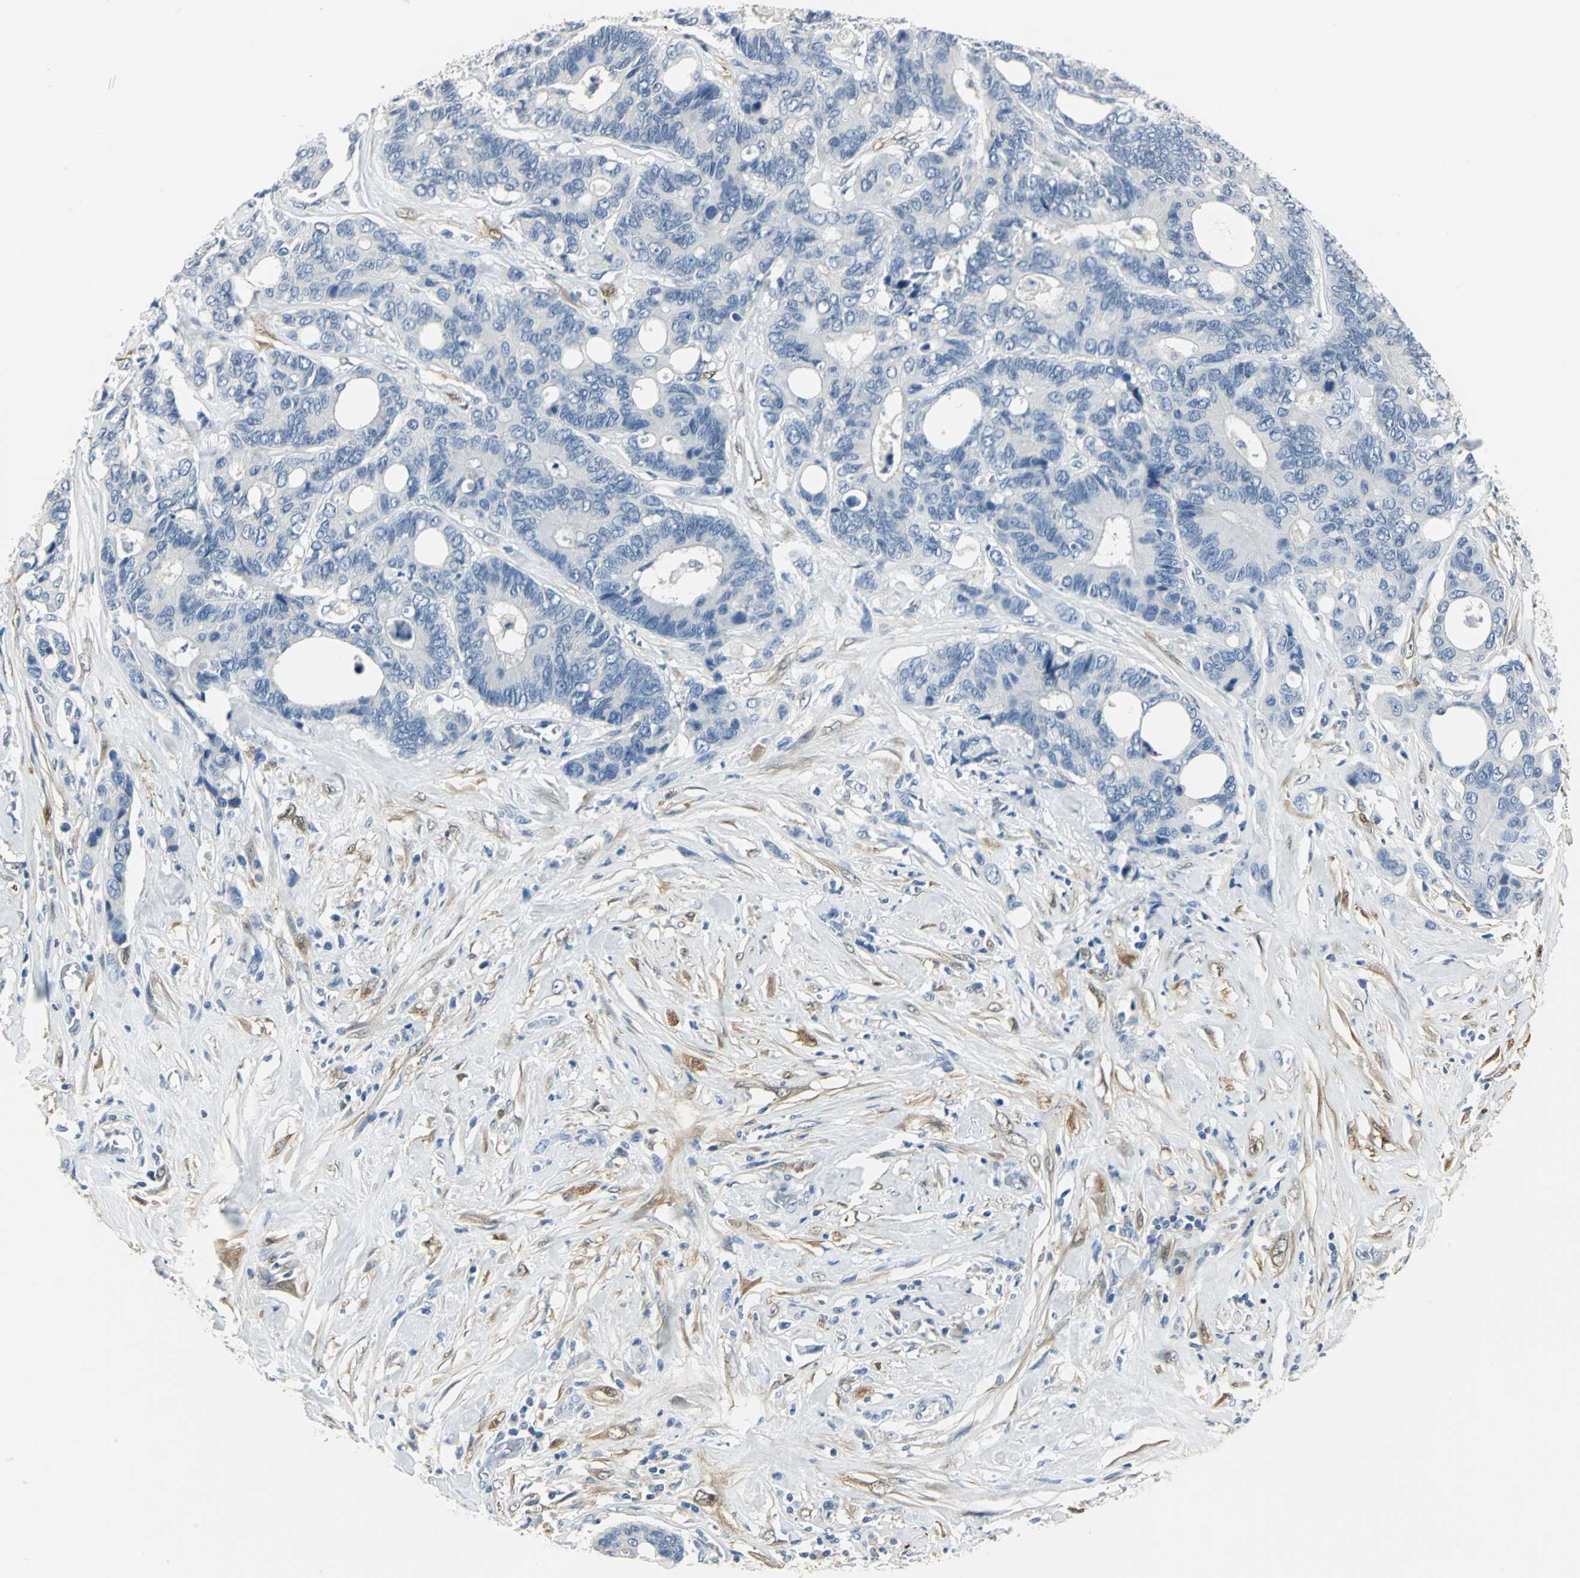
{"staining": {"intensity": "negative", "quantity": "none", "location": "none"}, "tissue": "colorectal cancer", "cell_type": "Tumor cells", "image_type": "cancer", "snomed": [{"axis": "morphology", "description": "Adenocarcinoma, NOS"}, {"axis": "topography", "description": "Rectum"}], "caption": "The histopathology image demonstrates no significant staining in tumor cells of colorectal cancer (adenocarcinoma). (DAB immunohistochemistry (IHC) visualized using brightfield microscopy, high magnification).", "gene": "UCHL1", "patient": {"sex": "male", "age": 55}}